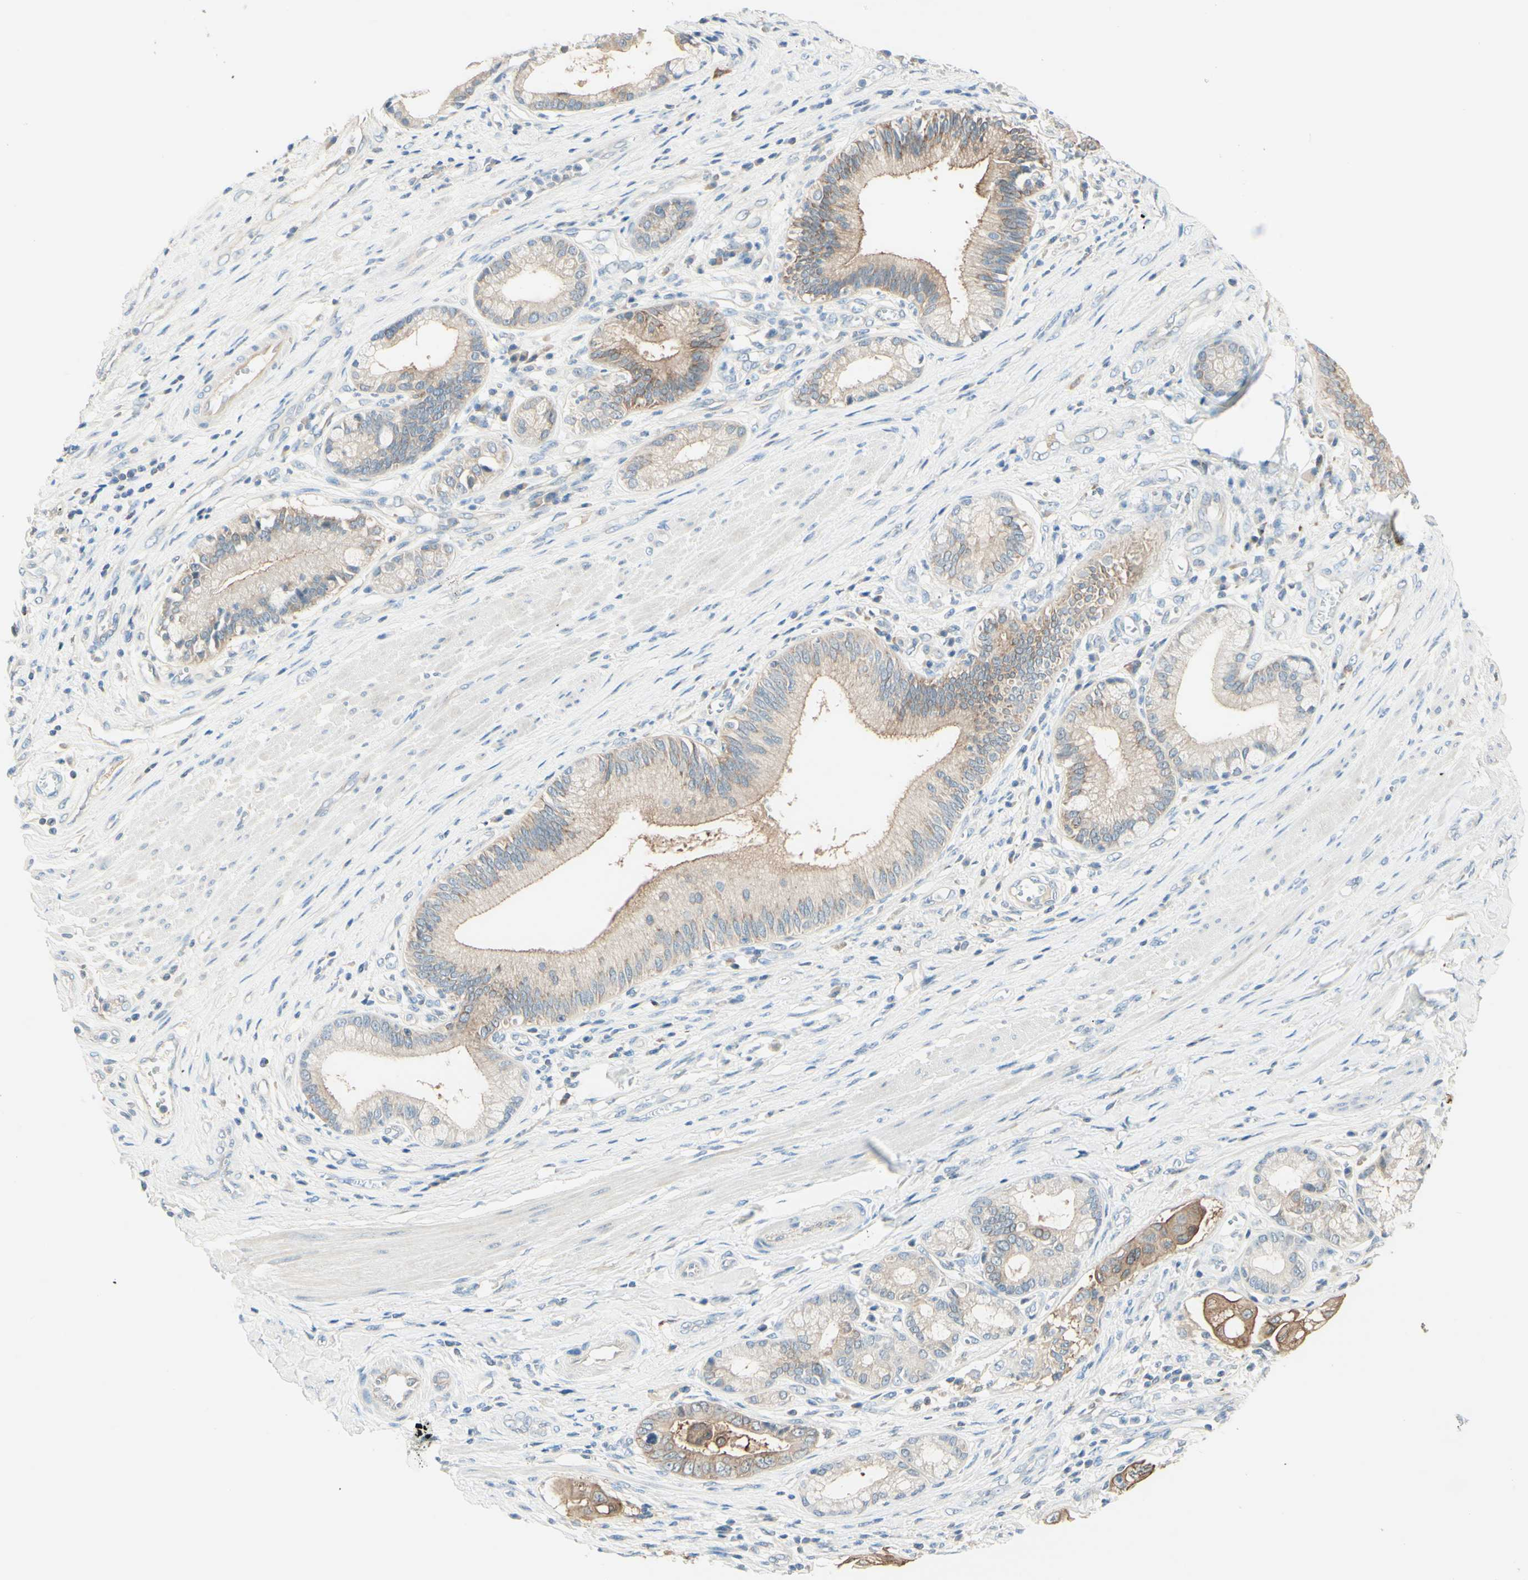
{"staining": {"intensity": "moderate", "quantity": ">75%", "location": "cytoplasmic/membranous"}, "tissue": "pancreatic cancer", "cell_type": "Tumor cells", "image_type": "cancer", "snomed": [{"axis": "morphology", "description": "Adenocarcinoma, NOS"}, {"axis": "topography", "description": "Pancreas"}], "caption": "Brown immunohistochemical staining in pancreatic cancer shows moderate cytoplasmic/membranous expression in about >75% of tumor cells.", "gene": "MTM1", "patient": {"sex": "female", "age": 75}}